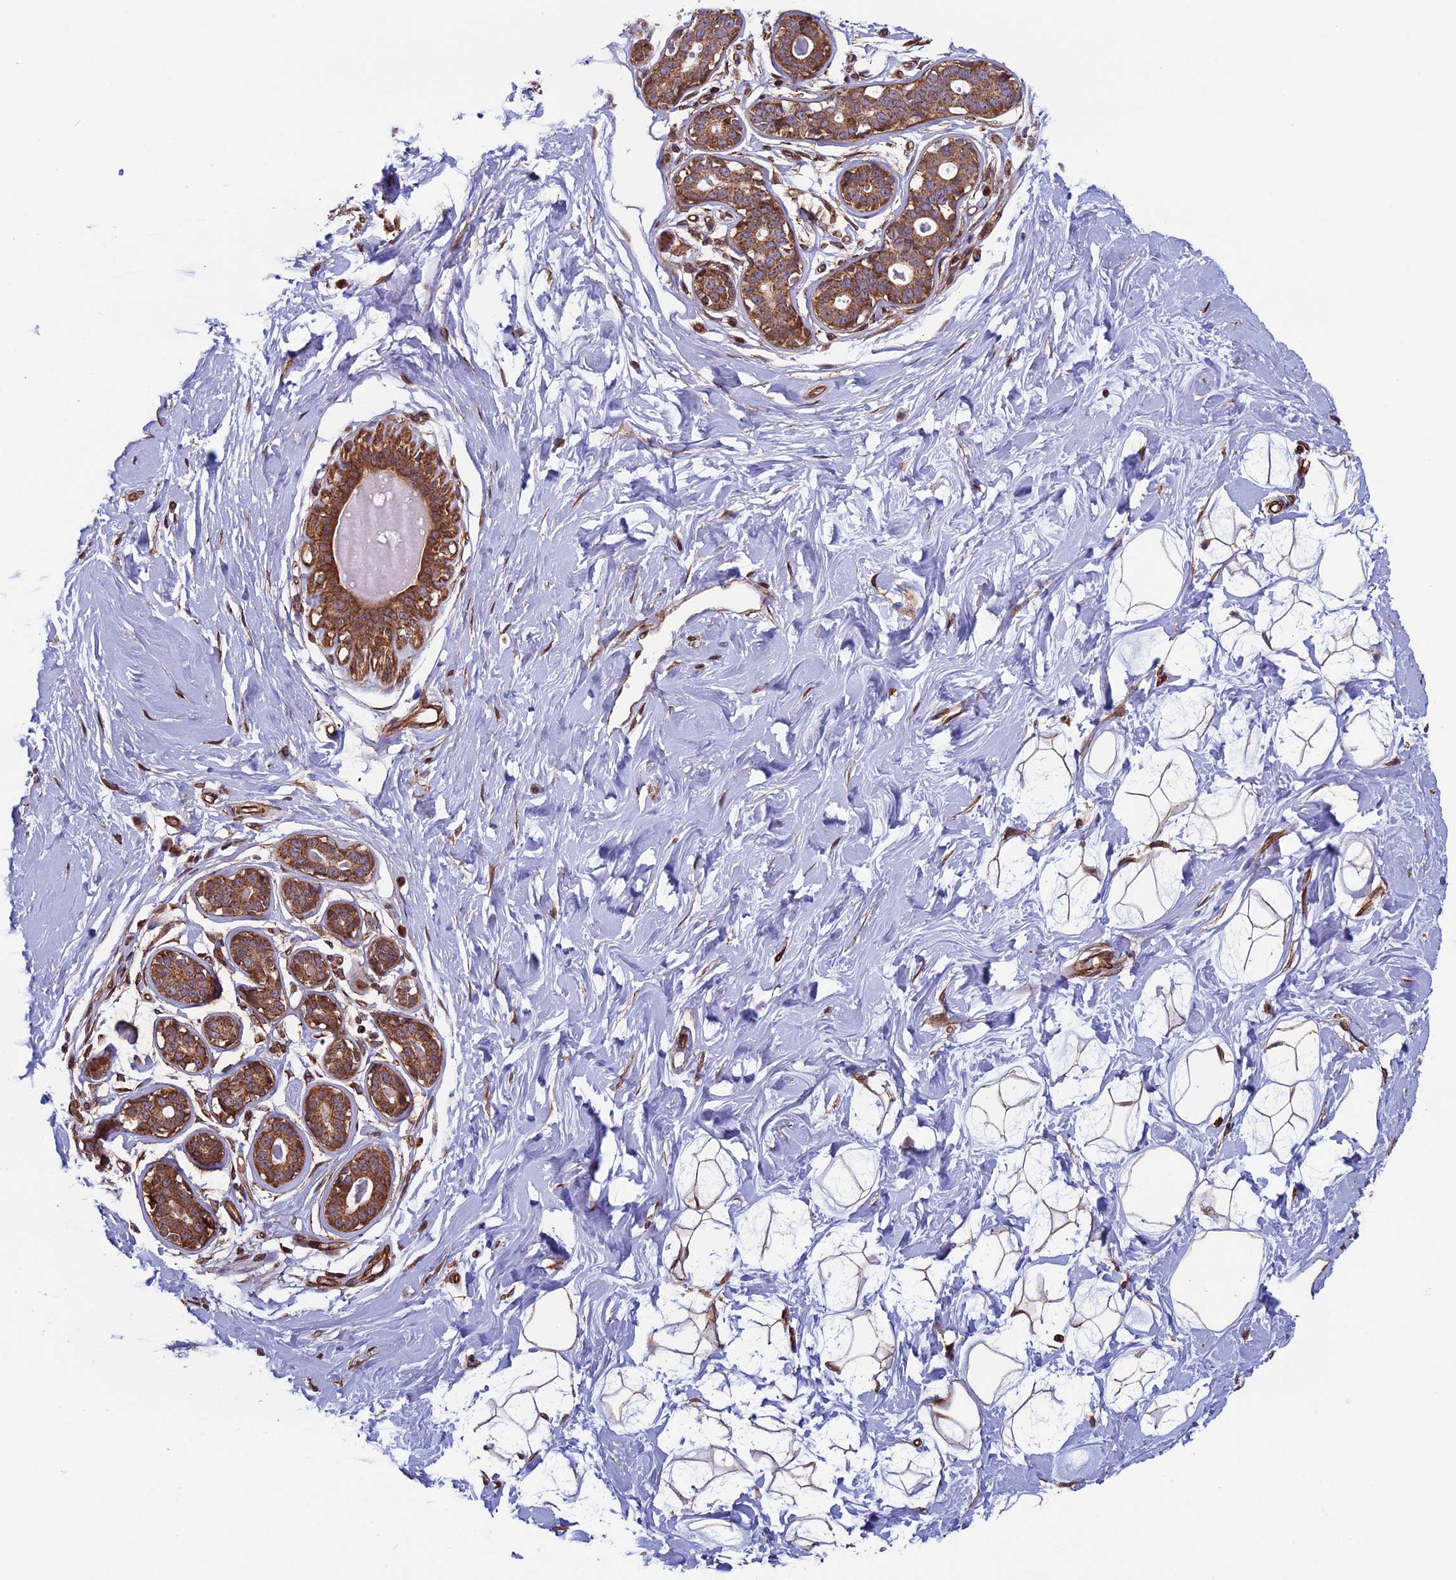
{"staining": {"intensity": "moderate", "quantity": ">75%", "location": "cytoplasmic/membranous"}, "tissue": "breast", "cell_type": "Adipocytes", "image_type": "normal", "snomed": [{"axis": "morphology", "description": "Normal tissue, NOS"}, {"axis": "morphology", "description": "Adenoma, NOS"}, {"axis": "topography", "description": "Breast"}], "caption": "DAB immunohistochemical staining of normal human breast displays moderate cytoplasmic/membranous protein staining in about >75% of adipocytes.", "gene": "CCDC8", "patient": {"sex": "female", "age": 23}}